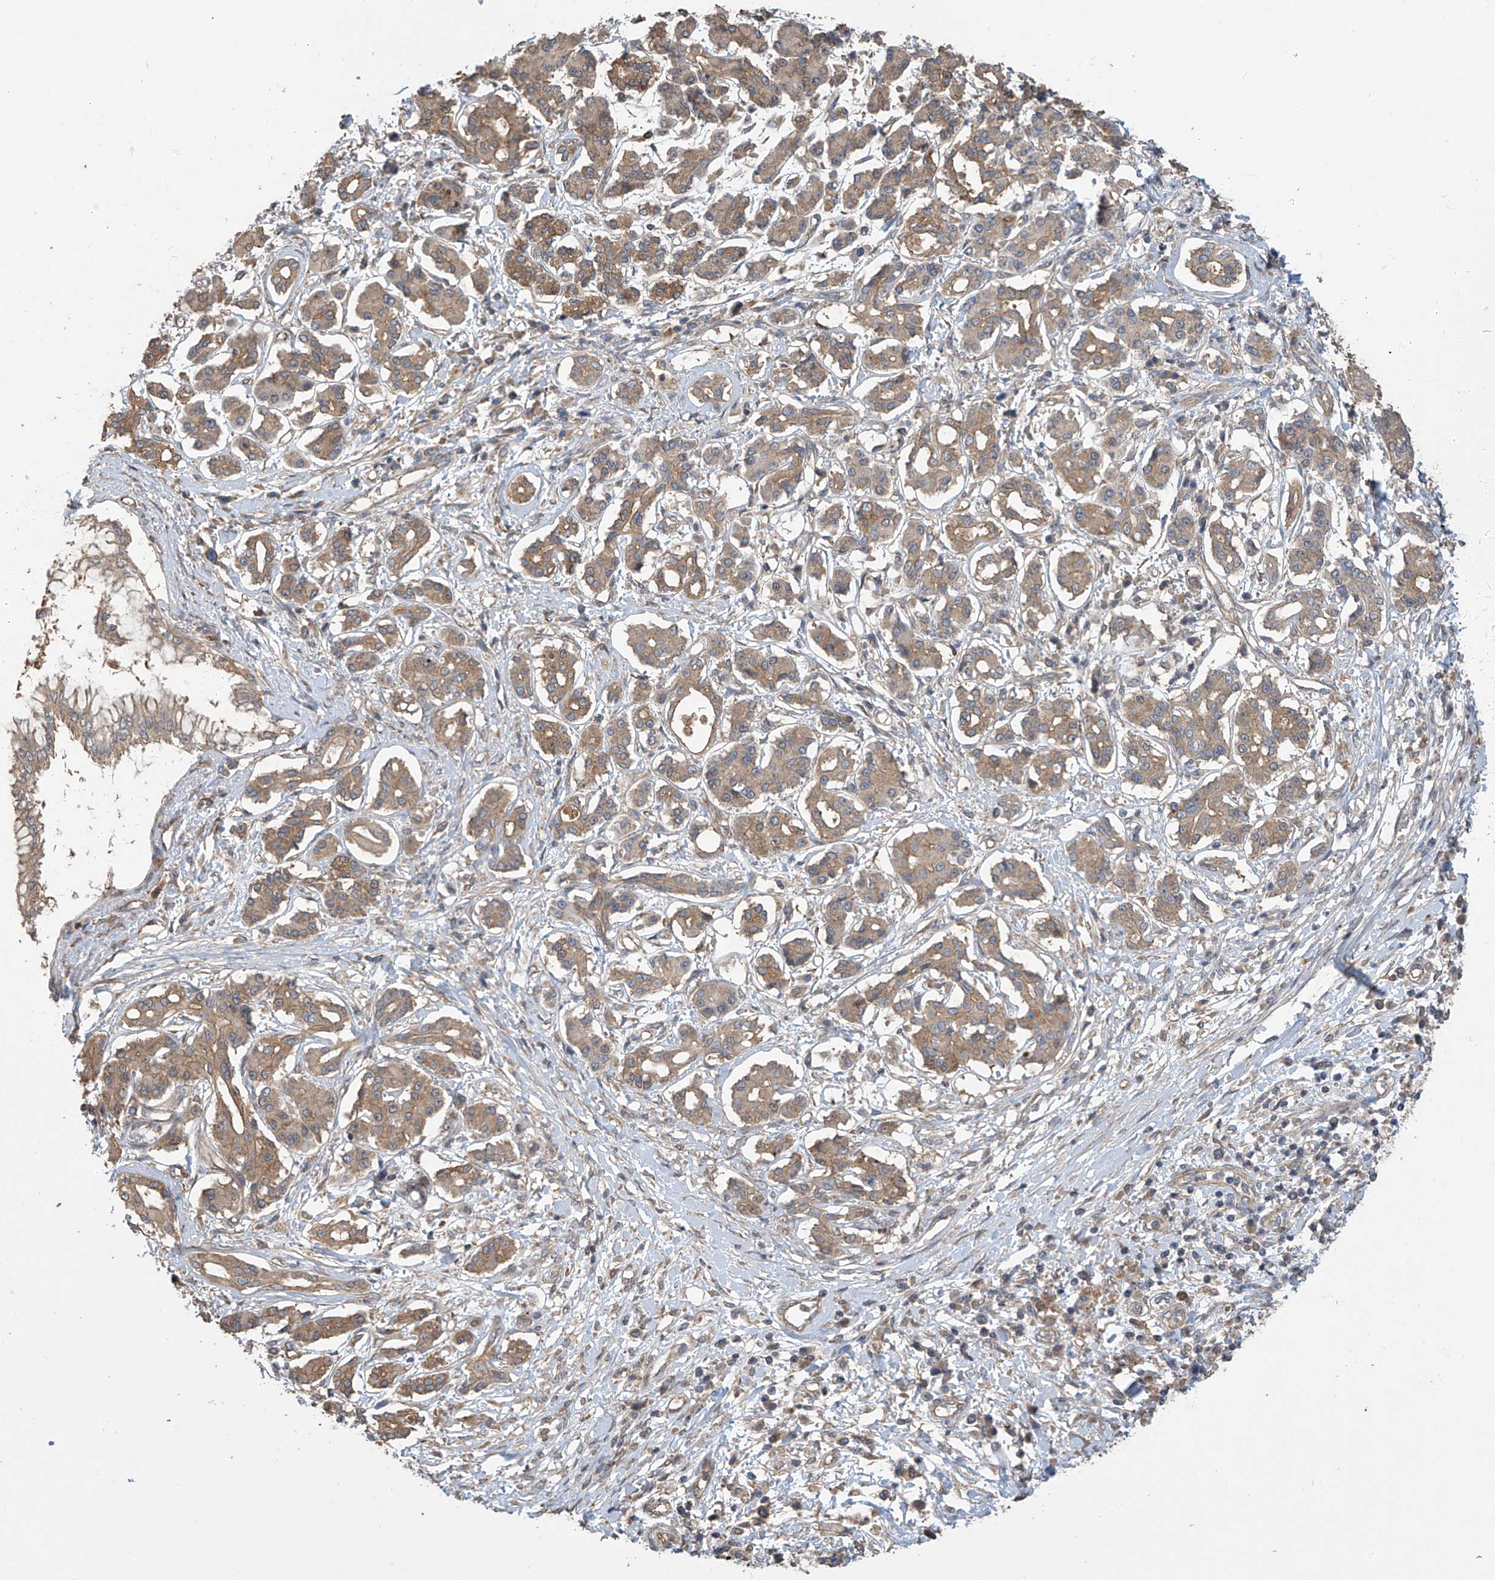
{"staining": {"intensity": "moderate", "quantity": ">75%", "location": "cytoplasmic/membranous"}, "tissue": "pancreatic cancer", "cell_type": "Tumor cells", "image_type": "cancer", "snomed": [{"axis": "morphology", "description": "Adenocarcinoma, NOS"}, {"axis": "topography", "description": "Pancreas"}], "caption": "Immunohistochemistry micrograph of neoplastic tissue: human pancreatic cancer (adenocarcinoma) stained using immunohistochemistry shows medium levels of moderate protein expression localized specifically in the cytoplasmic/membranous of tumor cells, appearing as a cytoplasmic/membranous brown color.", "gene": "PHACTR4", "patient": {"sex": "female", "age": 56}}